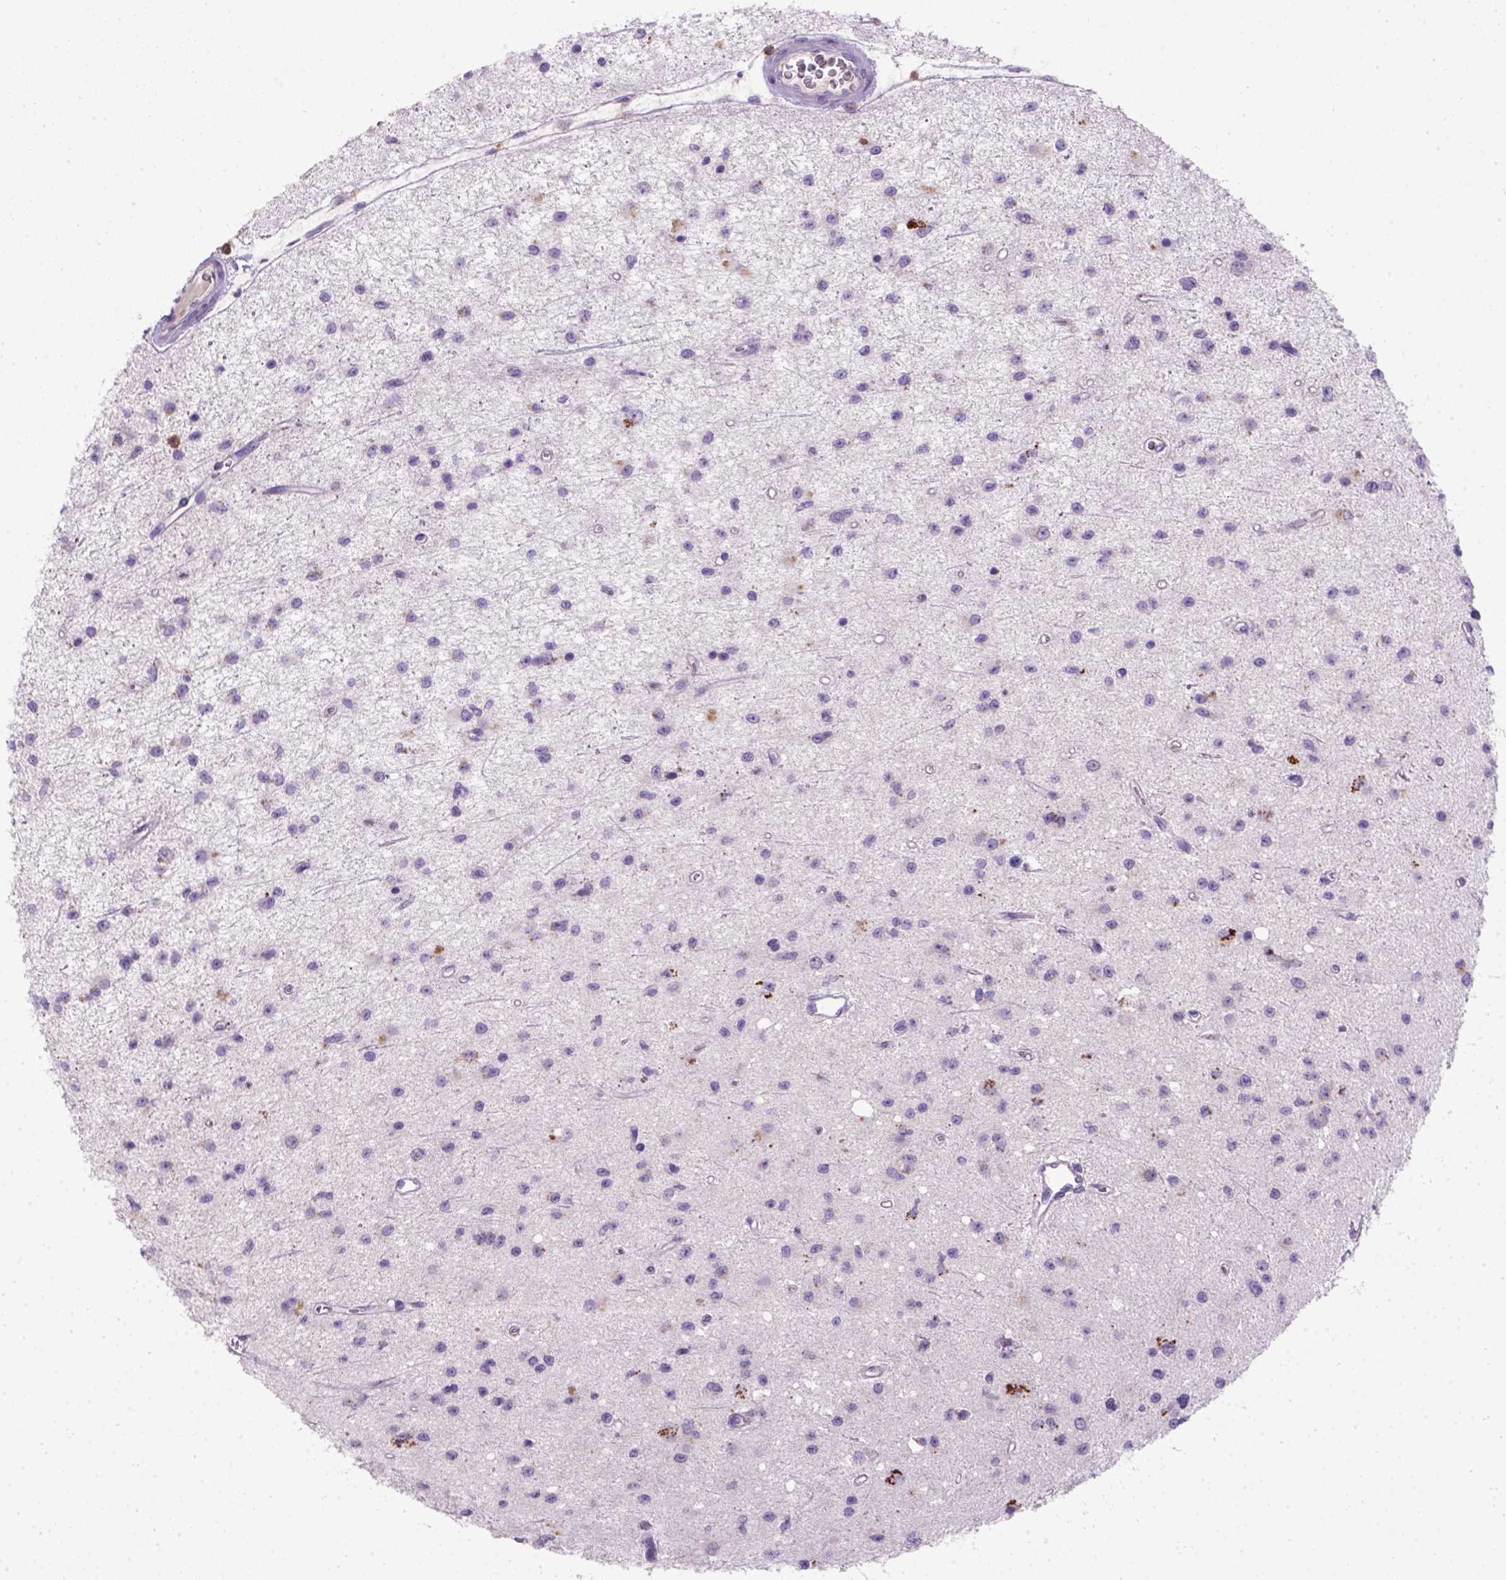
{"staining": {"intensity": "negative", "quantity": "none", "location": "none"}, "tissue": "glioma", "cell_type": "Tumor cells", "image_type": "cancer", "snomed": [{"axis": "morphology", "description": "Glioma, malignant, Low grade"}, {"axis": "topography", "description": "Brain"}], "caption": "Immunohistochemistry micrograph of glioma stained for a protein (brown), which demonstrates no staining in tumor cells.", "gene": "CD3E", "patient": {"sex": "female", "age": 45}}